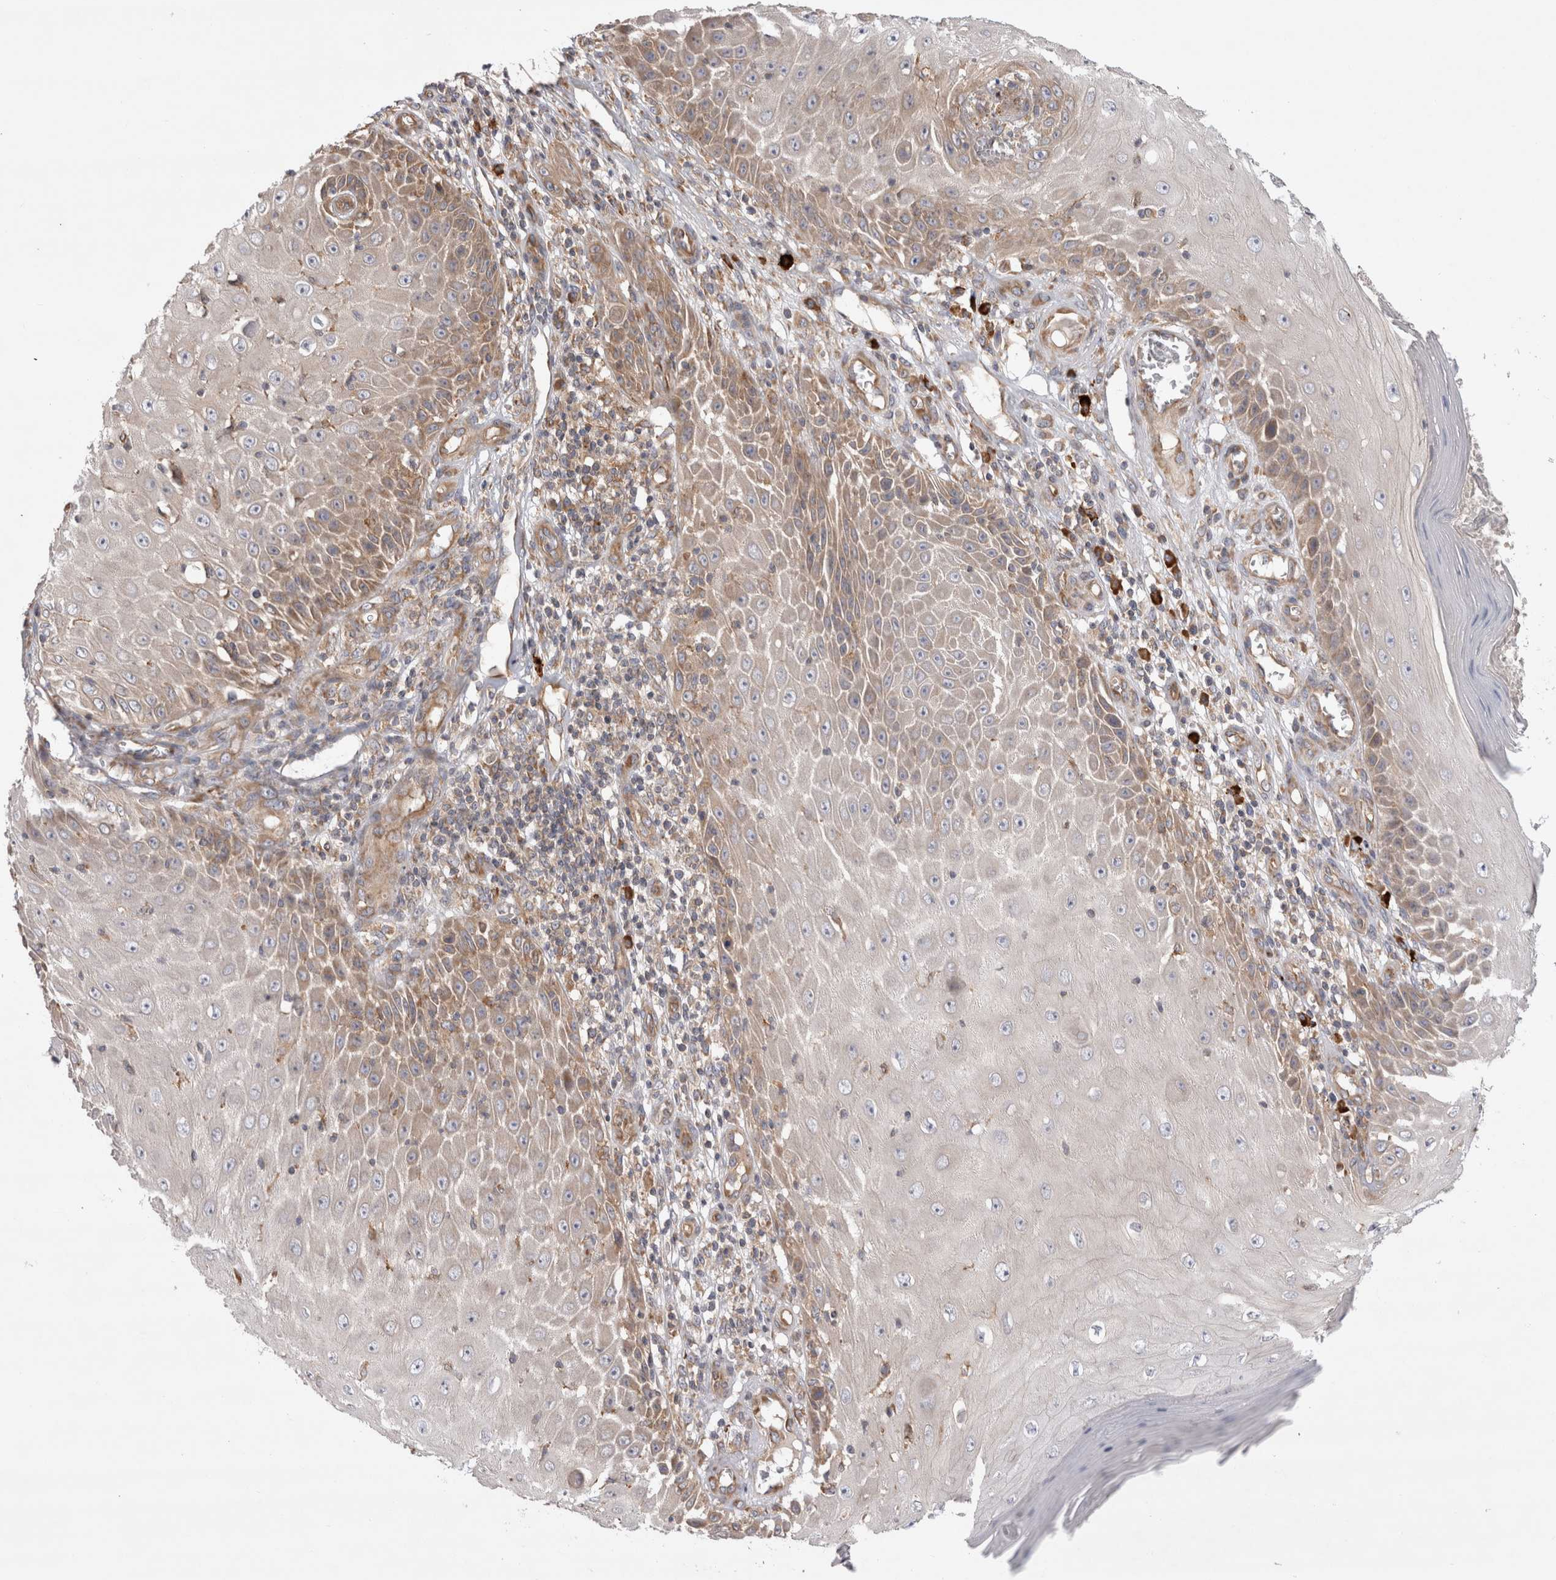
{"staining": {"intensity": "moderate", "quantity": "25%-75%", "location": "cytoplasmic/membranous"}, "tissue": "skin cancer", "cell_type": "Tumor cells", "image_type": "cancer", "snomed": [{"axis": "morphology", "description": "Squamous cell carcinoma, NOS"}, {"axis": "topography", "description": "Skin"}], "caption": "This micrograph displays IHC staining of human skin squamous cell carcinoma, with medium moderate cytoplasmic/membranous staining in about 25%-75% of tumor cells.", "gene": "PDCD10", "patient": {"sex": "female", "age": 73}}